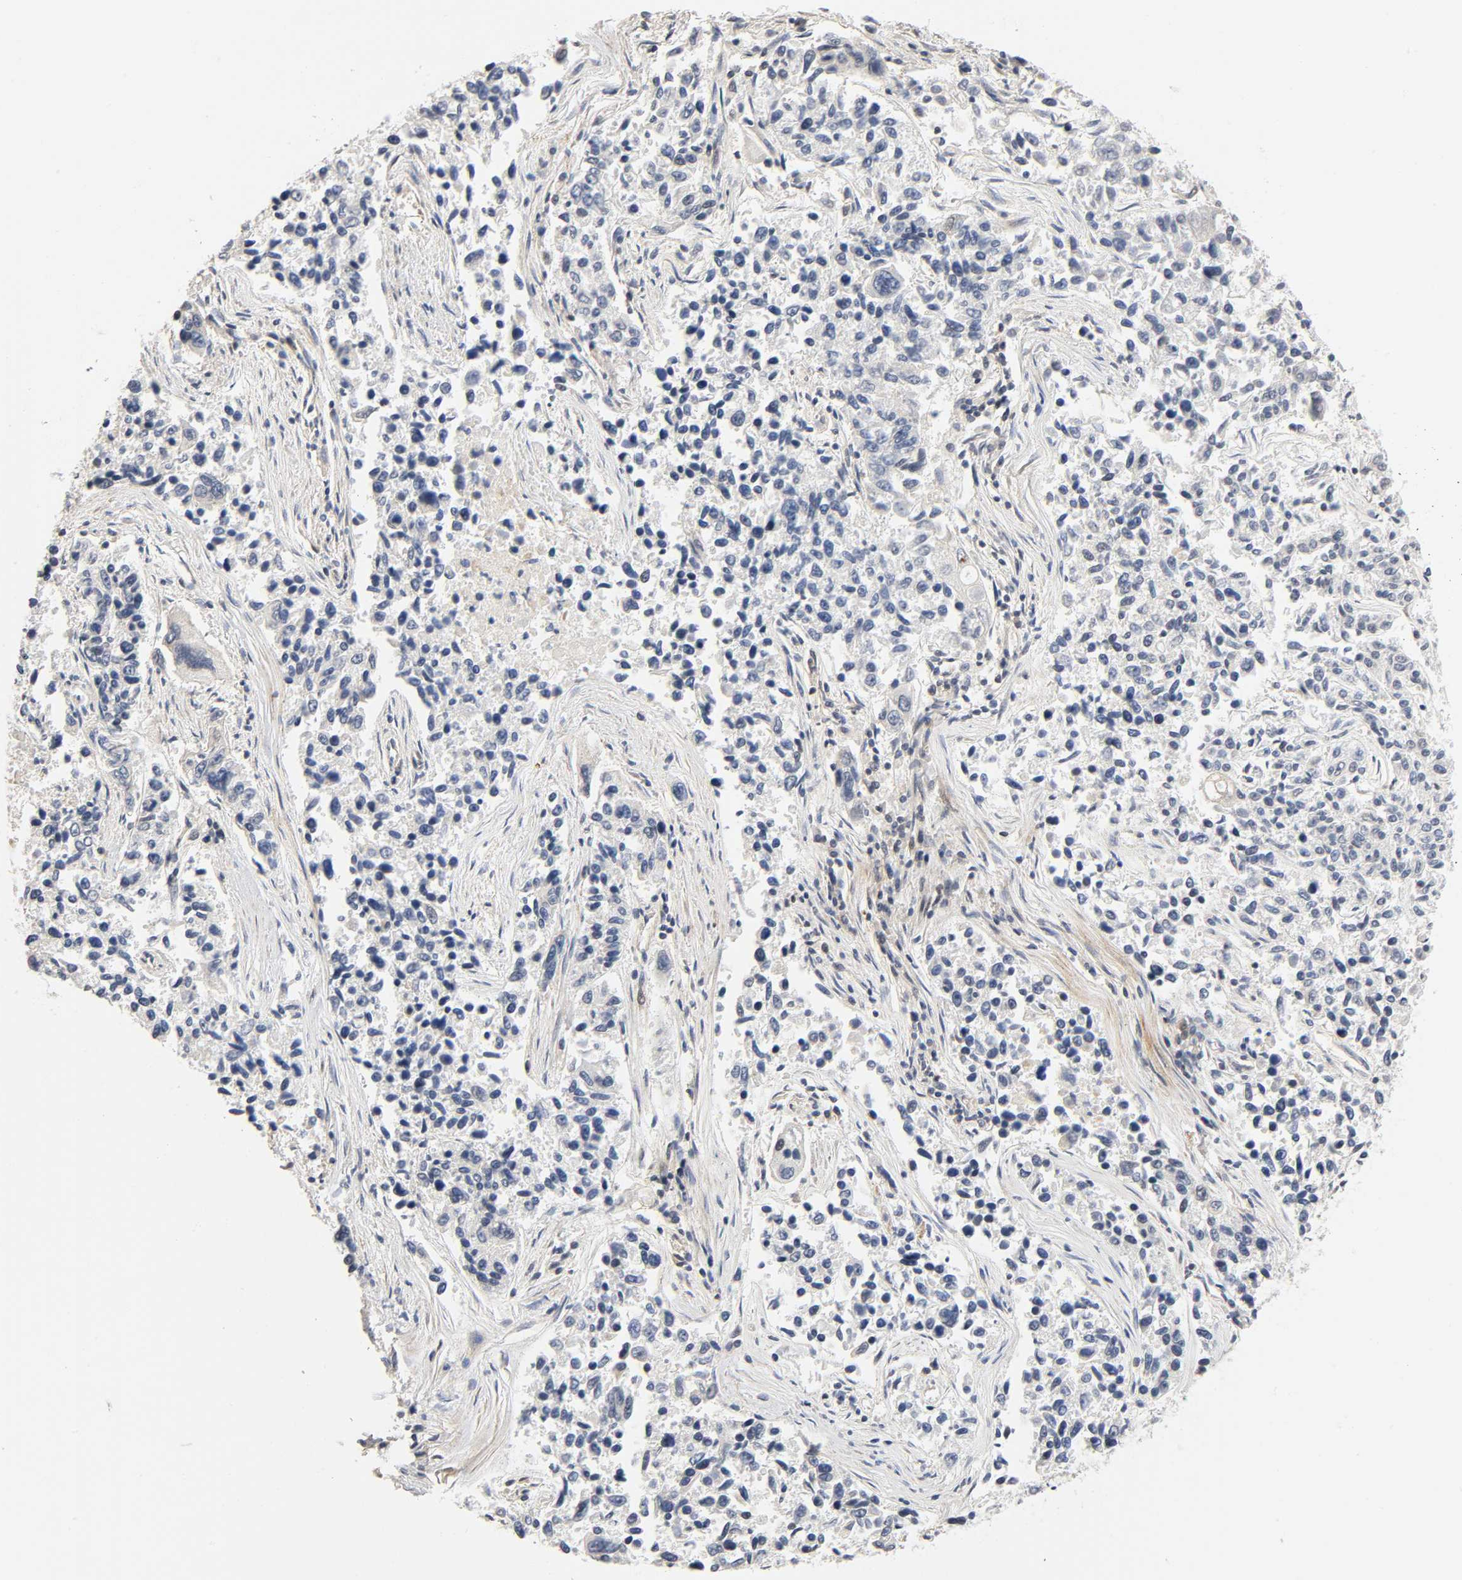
{"staining": {"intensity": "weak", "quantity": "<25%", "location": "nuclear"}, "tissue": "lung cancer", "cell_type": "Tumor cells", "image_type": "cancer", "snomed": [{"axis": "morphology", "description": "Adenocarcinoma, NOS"}, {"axis": "topography", "description": "Lung"}], "caption": "Immunohistochemical staining of lung cancer shows no significant expression in tumor cells.", "gene": "CASP9", "patient": {"sex": "male", "age": 84}}